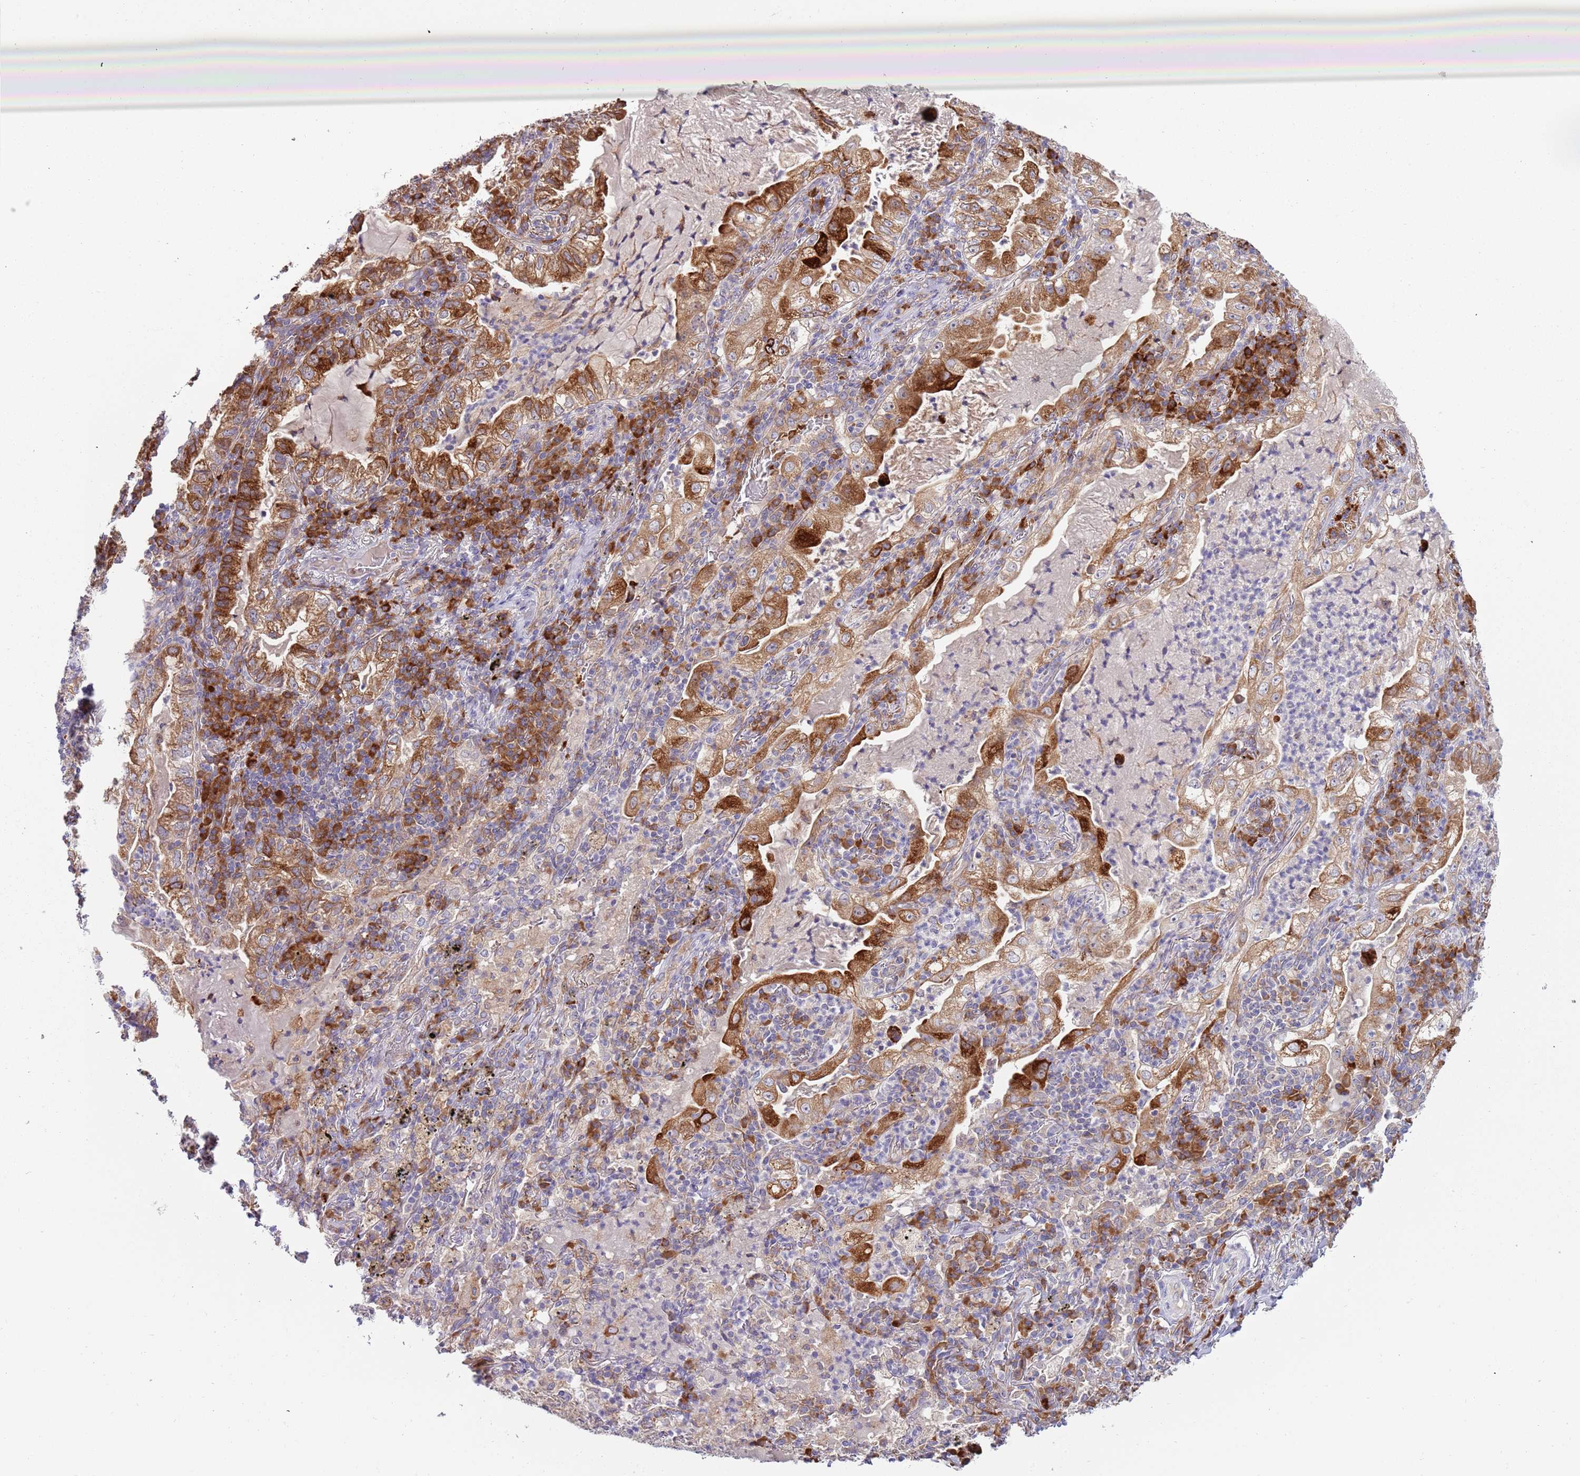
{"staining": {"intensity": "strong", "quantity": ">75%", "location": "cytoplasmic/membranous"}, "tissue": "lung cancer", "cell_type": "Tumor cells", "image_type": "cancer", "snomed": [{"axis": "morphology", "description": "Adenocarcinoma, NOS"}, {"axis": "topography", "description": "Lung"}], "caption": "Immunohistochemistry (IHC) micrograph of neoplastic tissue: human lung cancer (adenocarcinoma) stained using immunohistochemistry (IHC) displays high levels of strong protein expression localized specifically in the cytoplasmic/membranous of tumor cells, appearing as a cytoplasmic/membranous brown color.", "gene": "VWCE", "patient": {"sex": "female", "age": 73}}